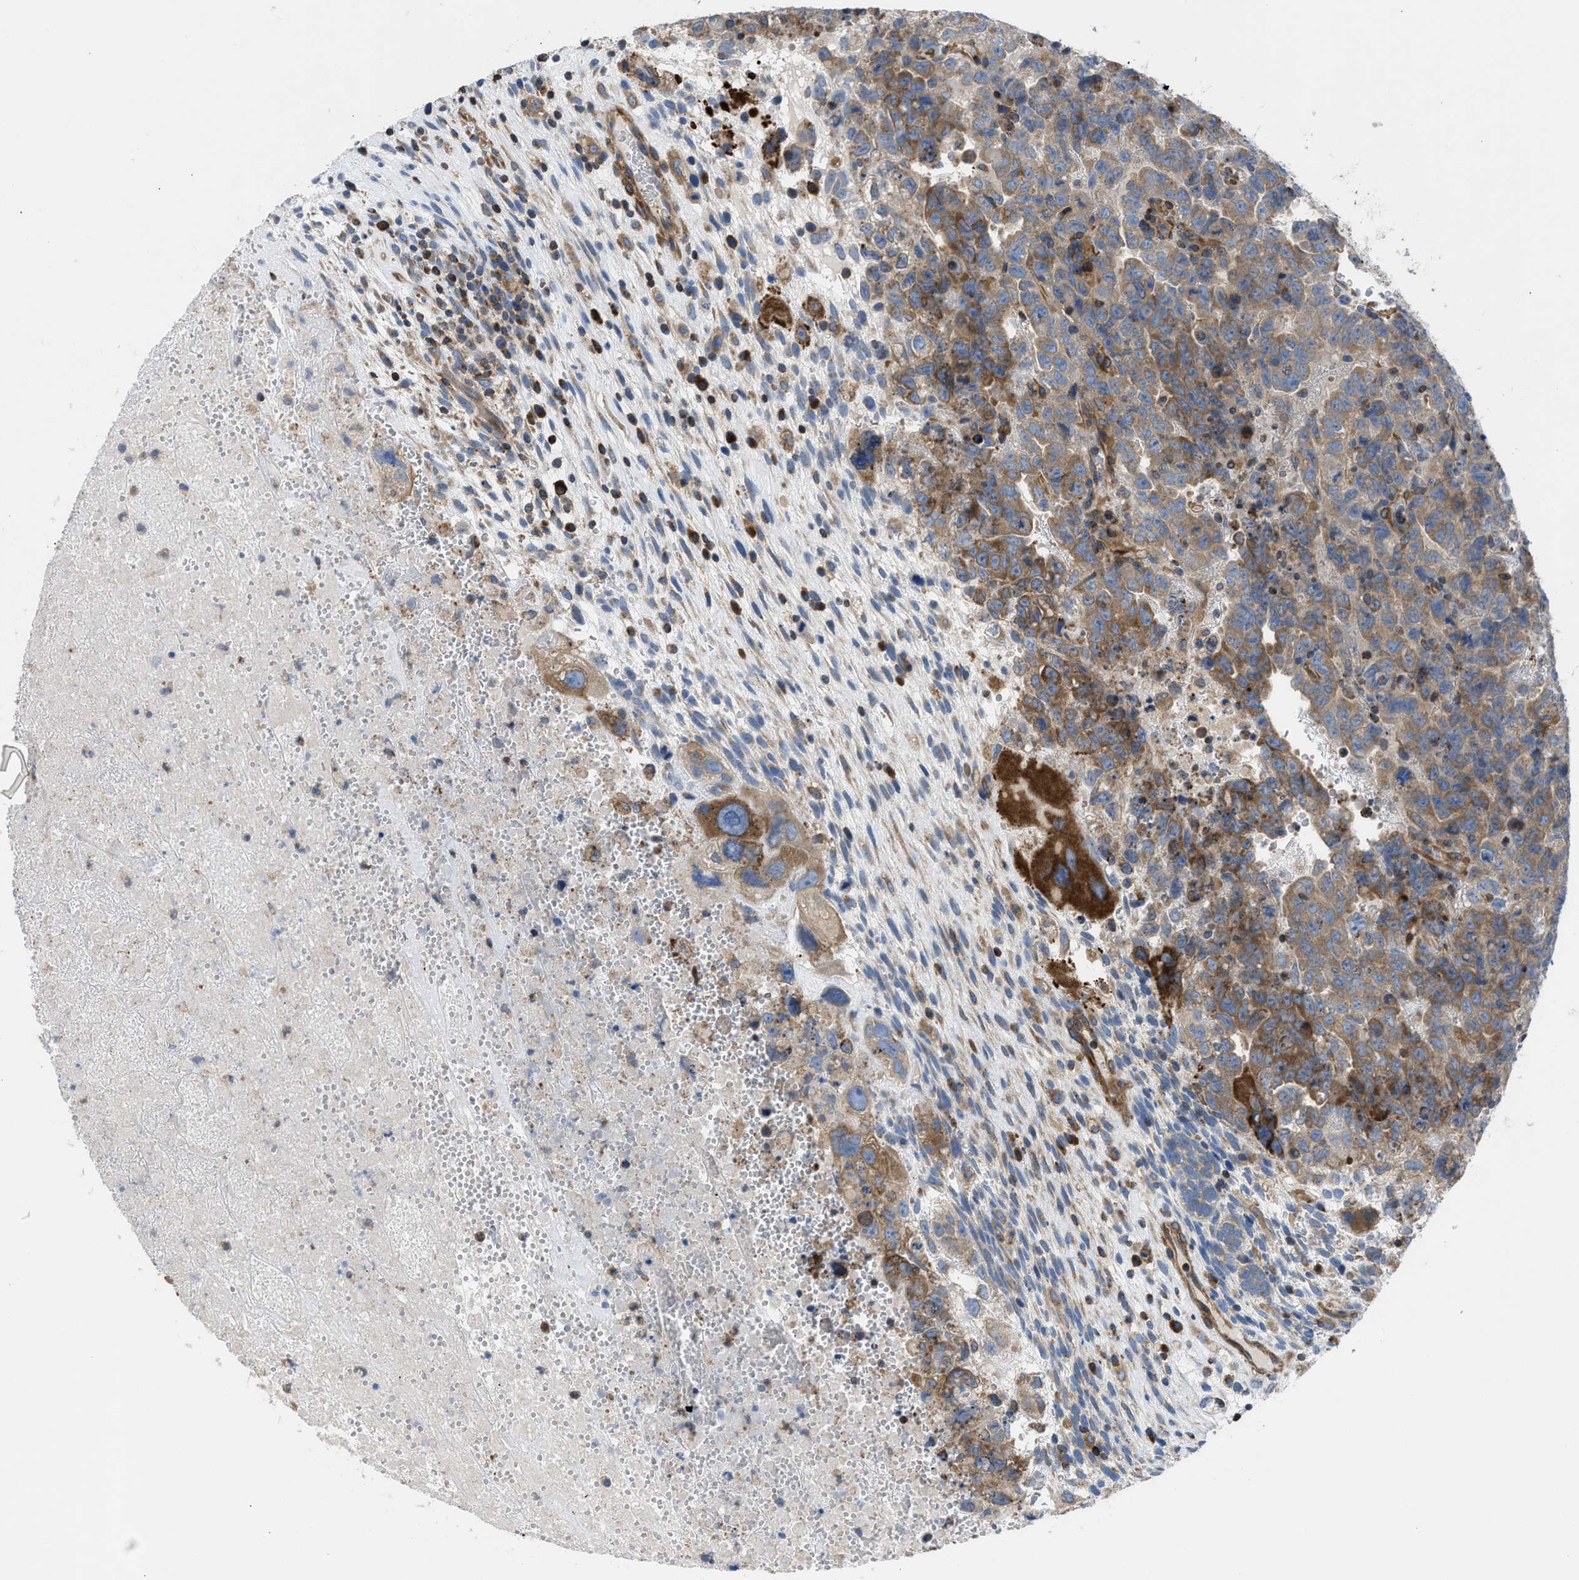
{"staining": {"intensity": "moderate", "quantity": ">75%", "location": "cytoplasmic/membranous"}, "tissue": "testis cancer", "cell_type": "Tumor cells", "image_type": "cancer", "snomed": [{"axis": "morphology", "description": "Carcinoma, Embryonal, NOS"}, {"axis": "topography", "description": "Testis"}], "caption": "There is medium levels of moderate cytoplasmic/membranous staining in tumor cells of embryonal carcinoma (testis), as demonstrated by immunohistochemical staining (brown color).", "gene": "CHKB", "patient": {"sex": "male", "age": 28}}